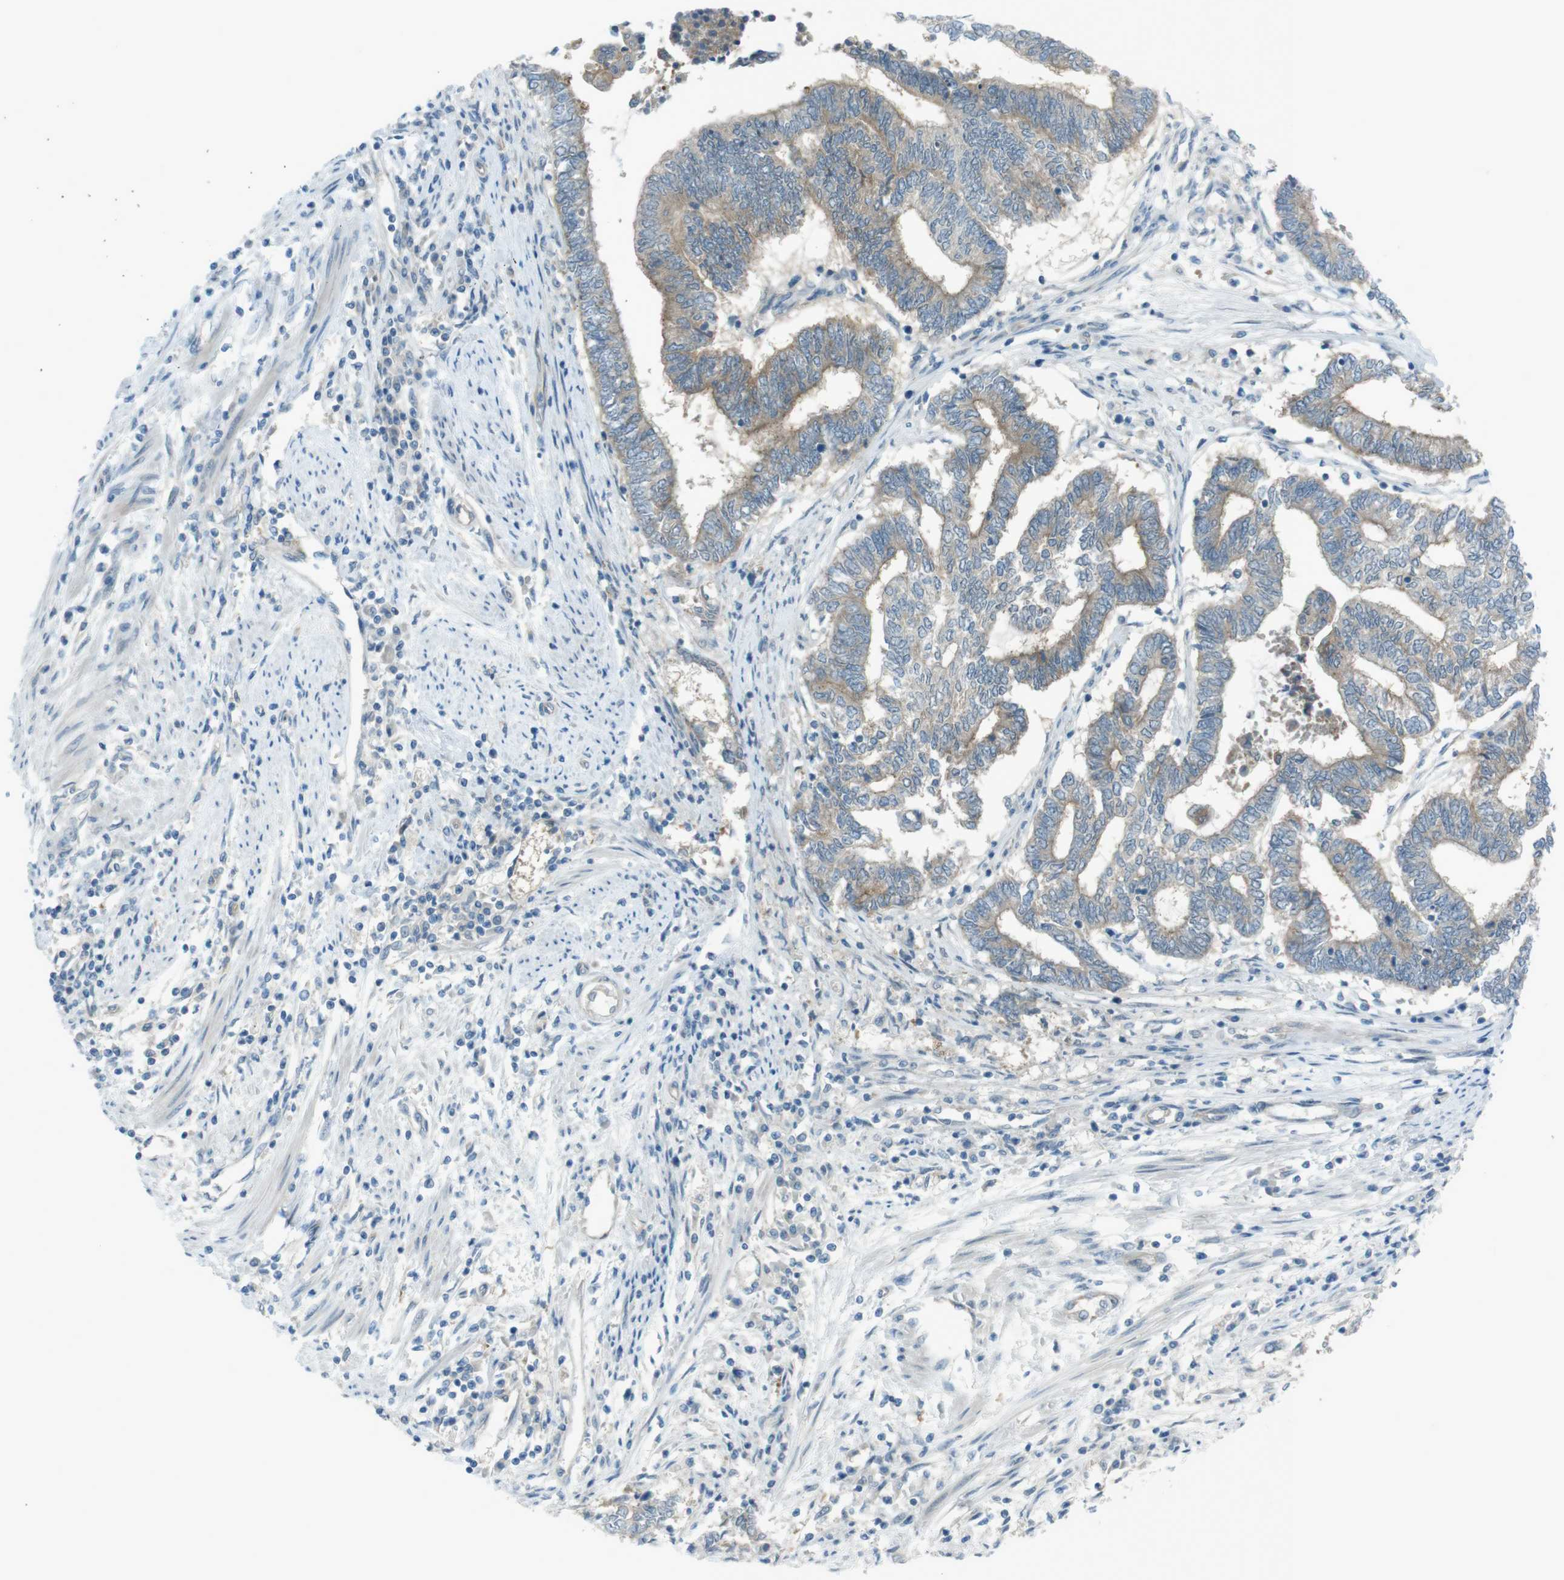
{"staining": {"intensity": "weak", "quantity": ">75%", "location": "cytoplasmic/membranous"}, "tissue": "endometrial cancer", "cell_type": "Tumor cells", "image_type": "cancer", "snomed": [{"axis": "morphology", "description": "Adenocarcinoma, NOS"}, {"axis": "topography", "description": "Uterus"}, {"axis": "topography", "description": "Endometrium"}], "caption": "Endometrial cancer (adenocarcinoma) tissue reveals weak cytoplasmic/membranous expression in about >75% of tumor cells, visualized by immunohistochemistry.", "gene": "ZDHHC20", "patient": {"sex": "female", "age": 70}}